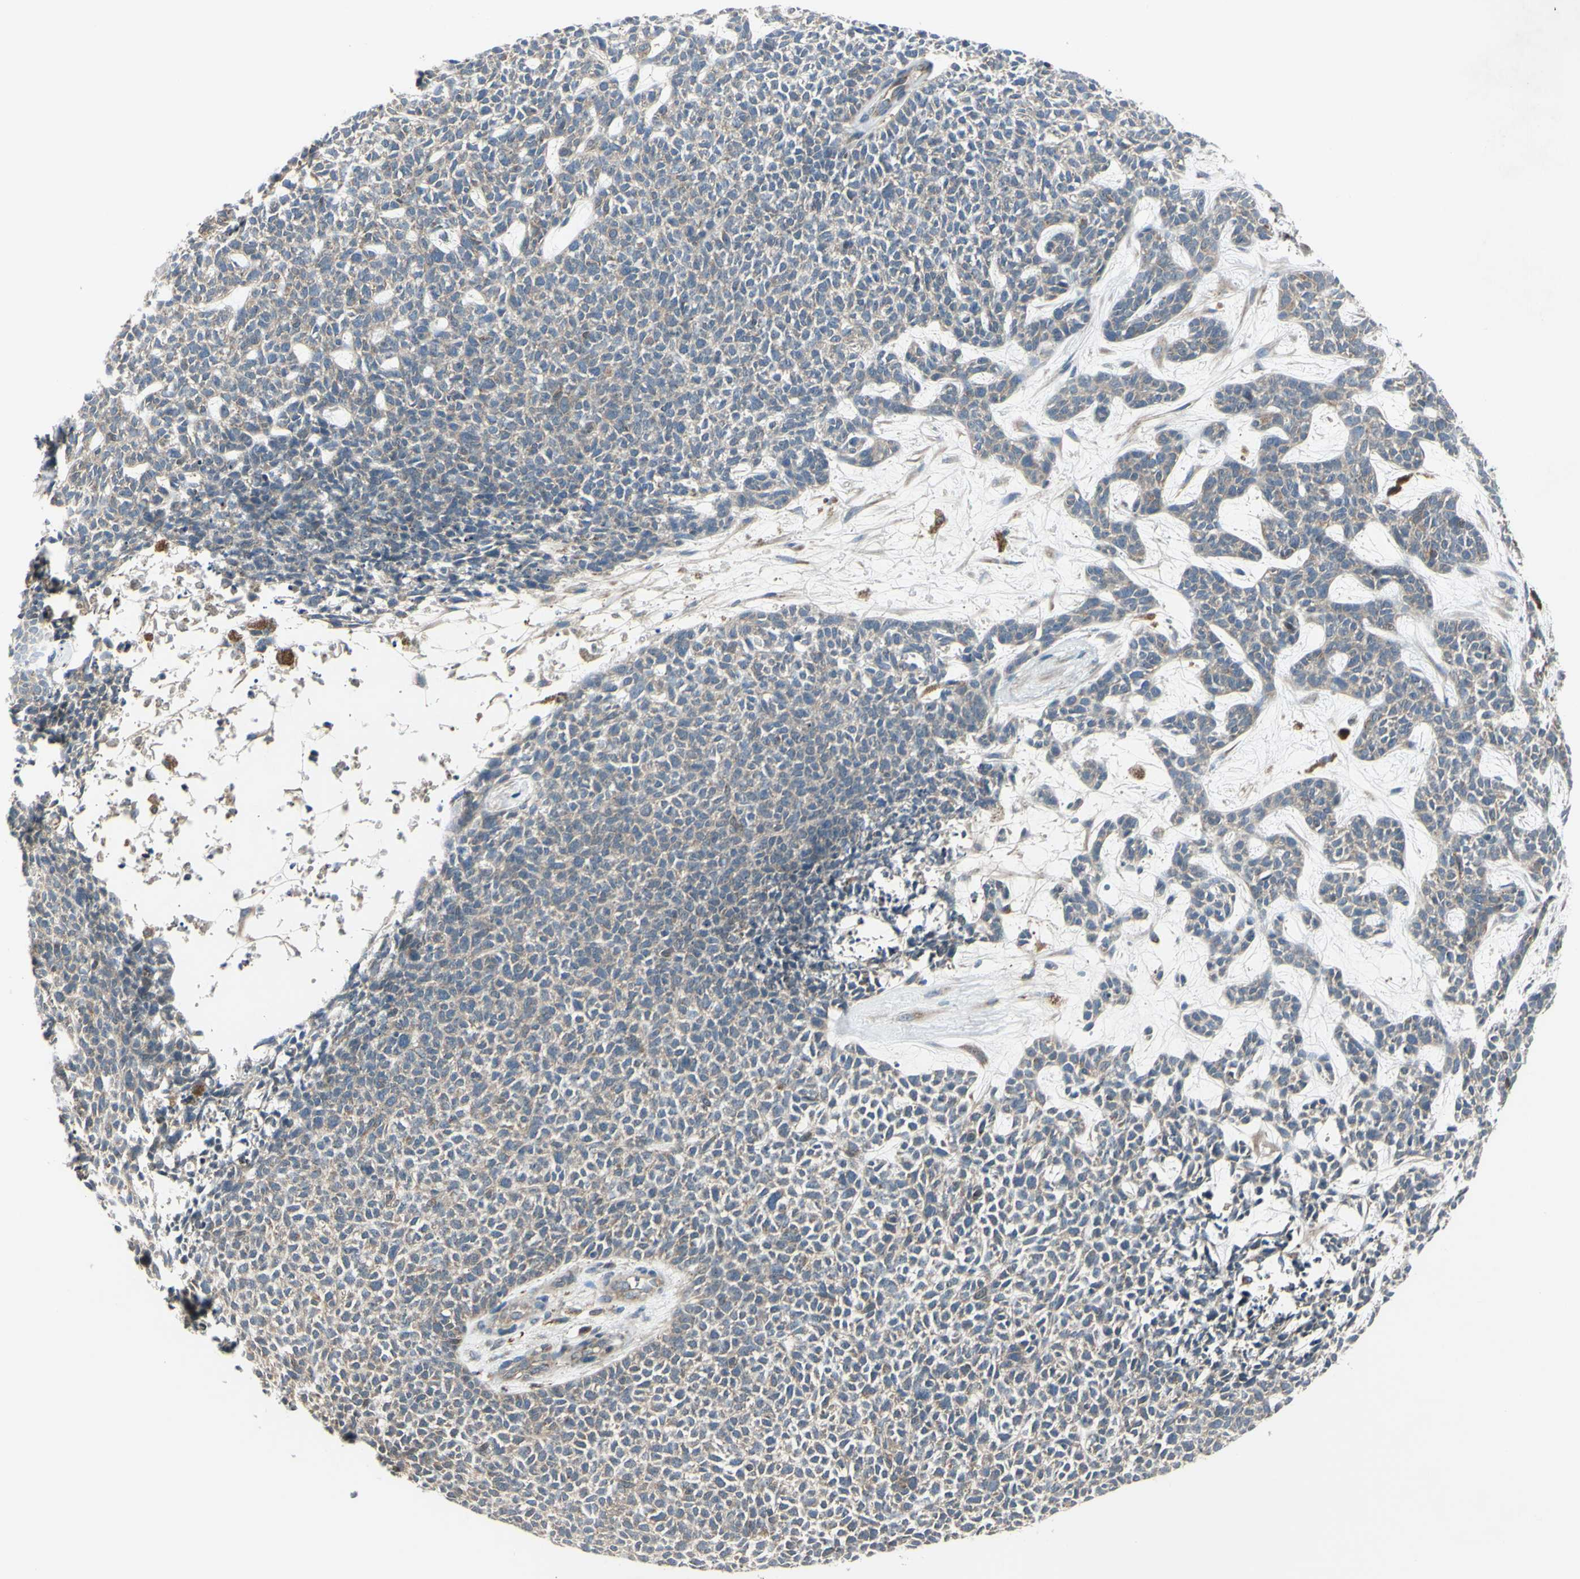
{"staining": {"intensity": "weak", "quantity": "25%-75%", "location": "cytoplasmic/membranous"}, "tissue": "skin cancer", "cell_type": "Tumor cells", "image_type": "cancer", "snomed": [{"axis": "morphology", "description": "Basal cell carcinoma"}, {"axis": "topography", "description": "Skin"}], "caption": "Immunohistochemical staining of skin basal cell carcinoma reveals low levels of weak cytoplasmic/membranous expression in about 25%-75% of tumor cells.", "gene": "IGSF9B", "patient": {"sex": "female", "age": 84}}